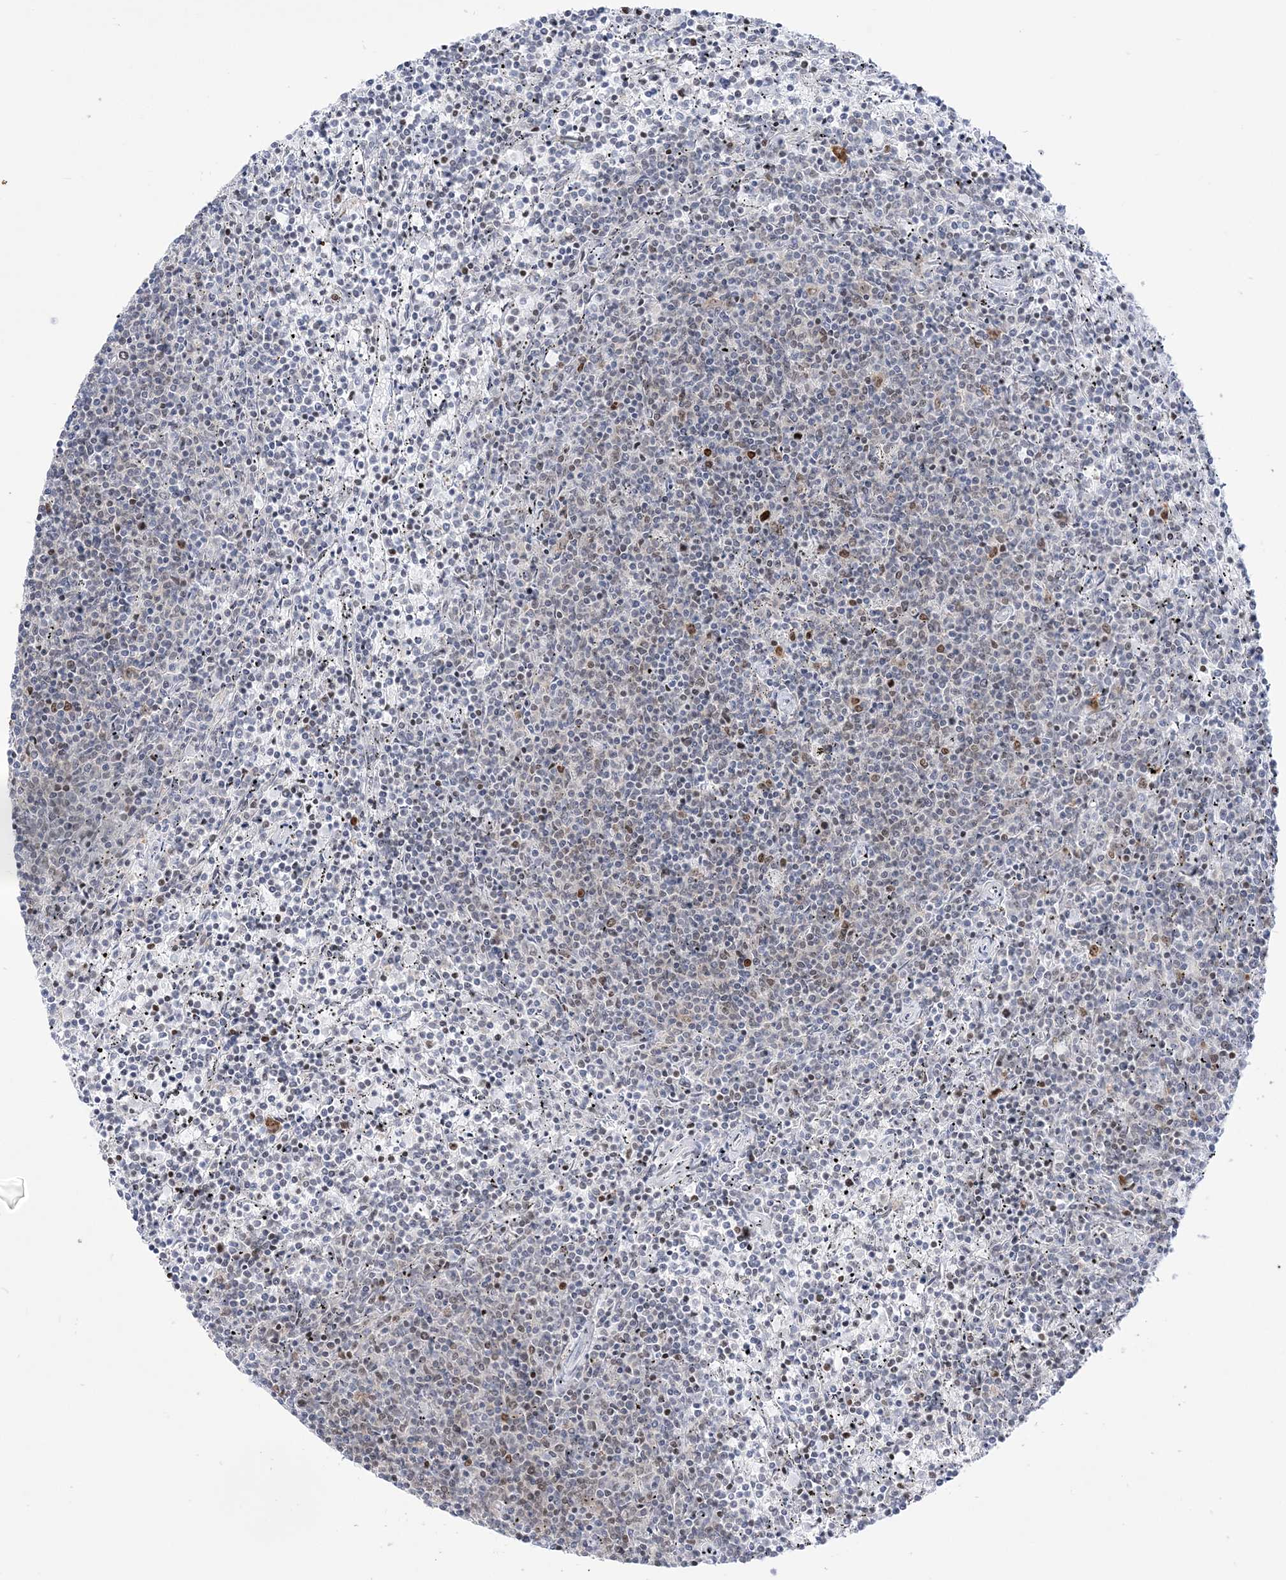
{"staining": {"intensity": "negative", "quantity": "none", "location": "none"}, "tissue": "lymphoma", "cell_type": "Tumor cells", "image_type": "cancer", "snomed": [{"axis": "morphology", "description": "Malignant lymphoma, non-Hodgkin's type, Low grade"}, {"axis": "topography", "description": "Spleen"}], "caption": "An IHC histopathology image of lymphoma is shown. There is no staining in tumor cells of lymphoma. The staining is performed using DAB (3,3'-diaminobenzidine) brown chromogen with nuclei counter-stained in using hematoxylin.", "gene": "DDX21", "patient": {"sex": "female", "age": 50}}